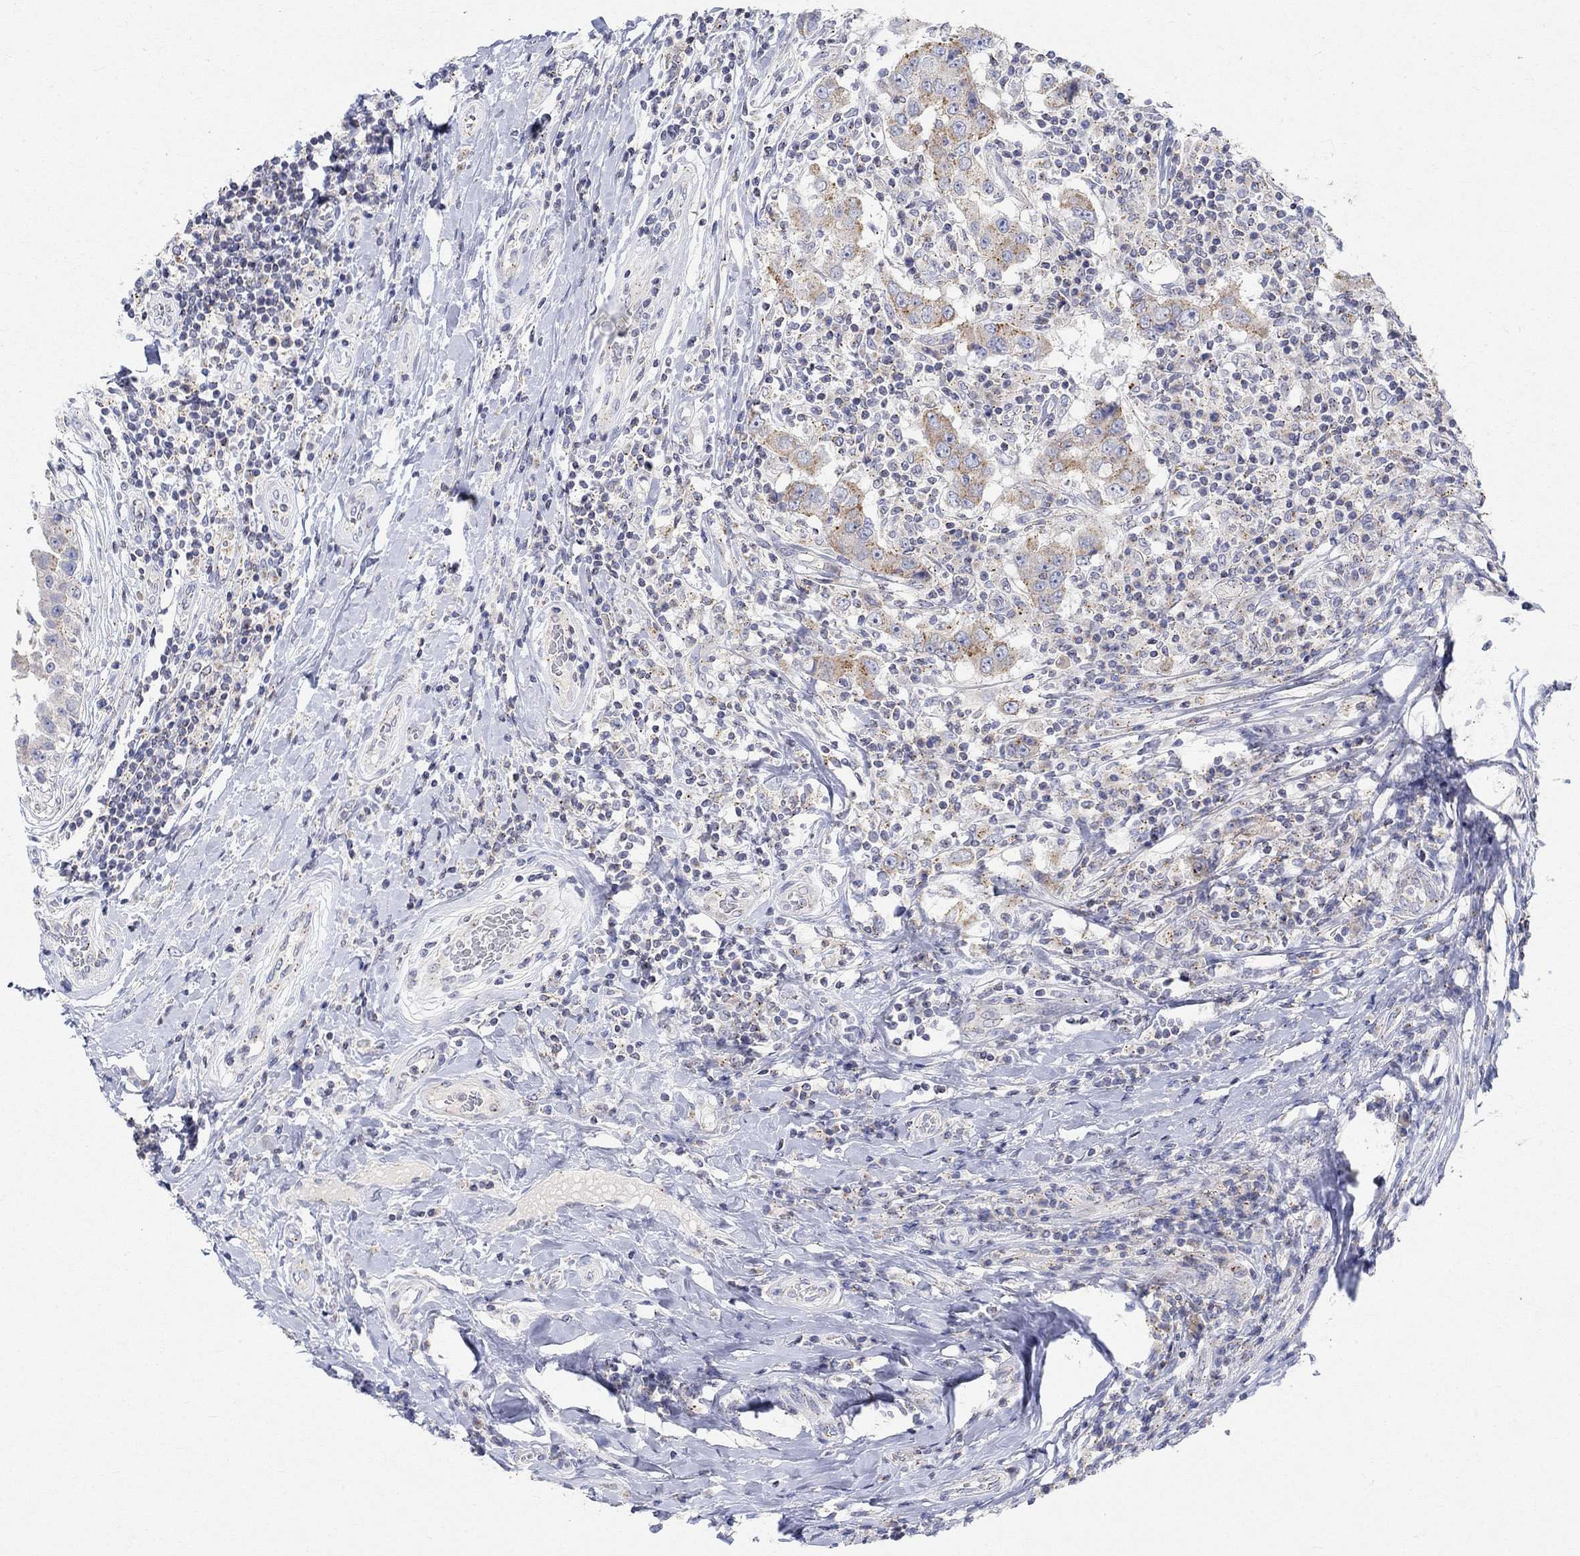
{"staining": {"intensity": "moderate", "quantity": "<25%", "location": "cytoplasmic/membranous"}, "tissue": "breast cancer", "cell_type": "Tumor cells", "image_type": "cancer", "snomed": [{"axis": "morphology", "description": "Duct carcinoma"}, {"axis": "topography", "description": "Breast"}], "caption": "Immunohistochemistry (IHC) (DAB (3,3'-diaminobenzidine)) staining of breast cancer (invasive ductal carcinoma) displays moderate cytoplasmic/membranous protein expression in about <25% of tumor cells.", "gene": "NAV3", "patient": {"sex": "female", "age": 27}}